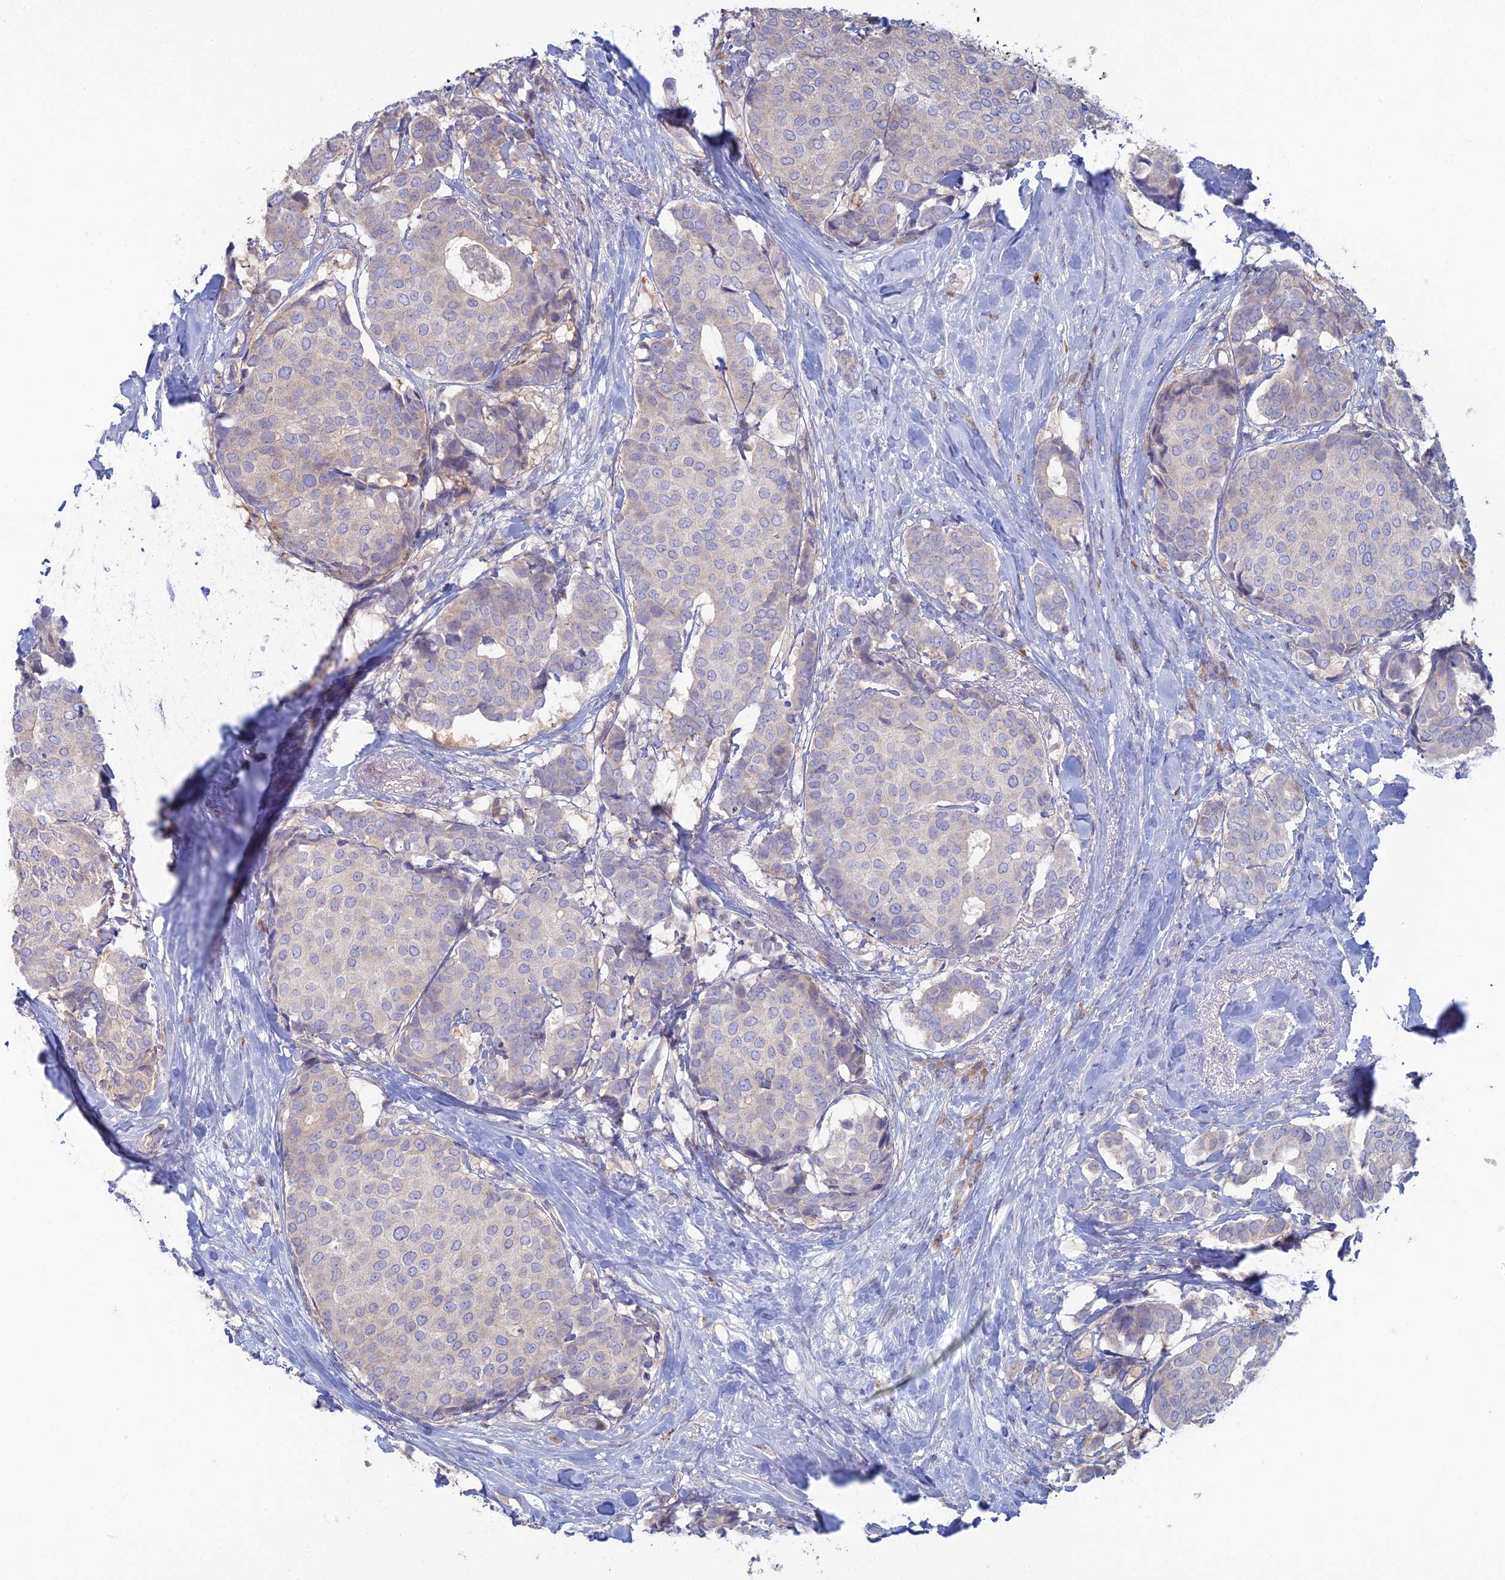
{"staining": {"intensity": "negative", "quantity": "none", "location": "none"}, "tissue": "breast cancer", "cell_type": "Tumor cells", "image_type": "cancer", "snomed": [{"axis": "morphology", "description": "Duct carcinoma"}, {"axis": "topography", "description": "Breast"}], "caption": "Infiltrating ductal carcinoma (breast) was stained to show a protein in brown. There is no significant positivity in tumor cells.", "gene": "ARL16", "patient": {"sex": "female", "age": 75}}